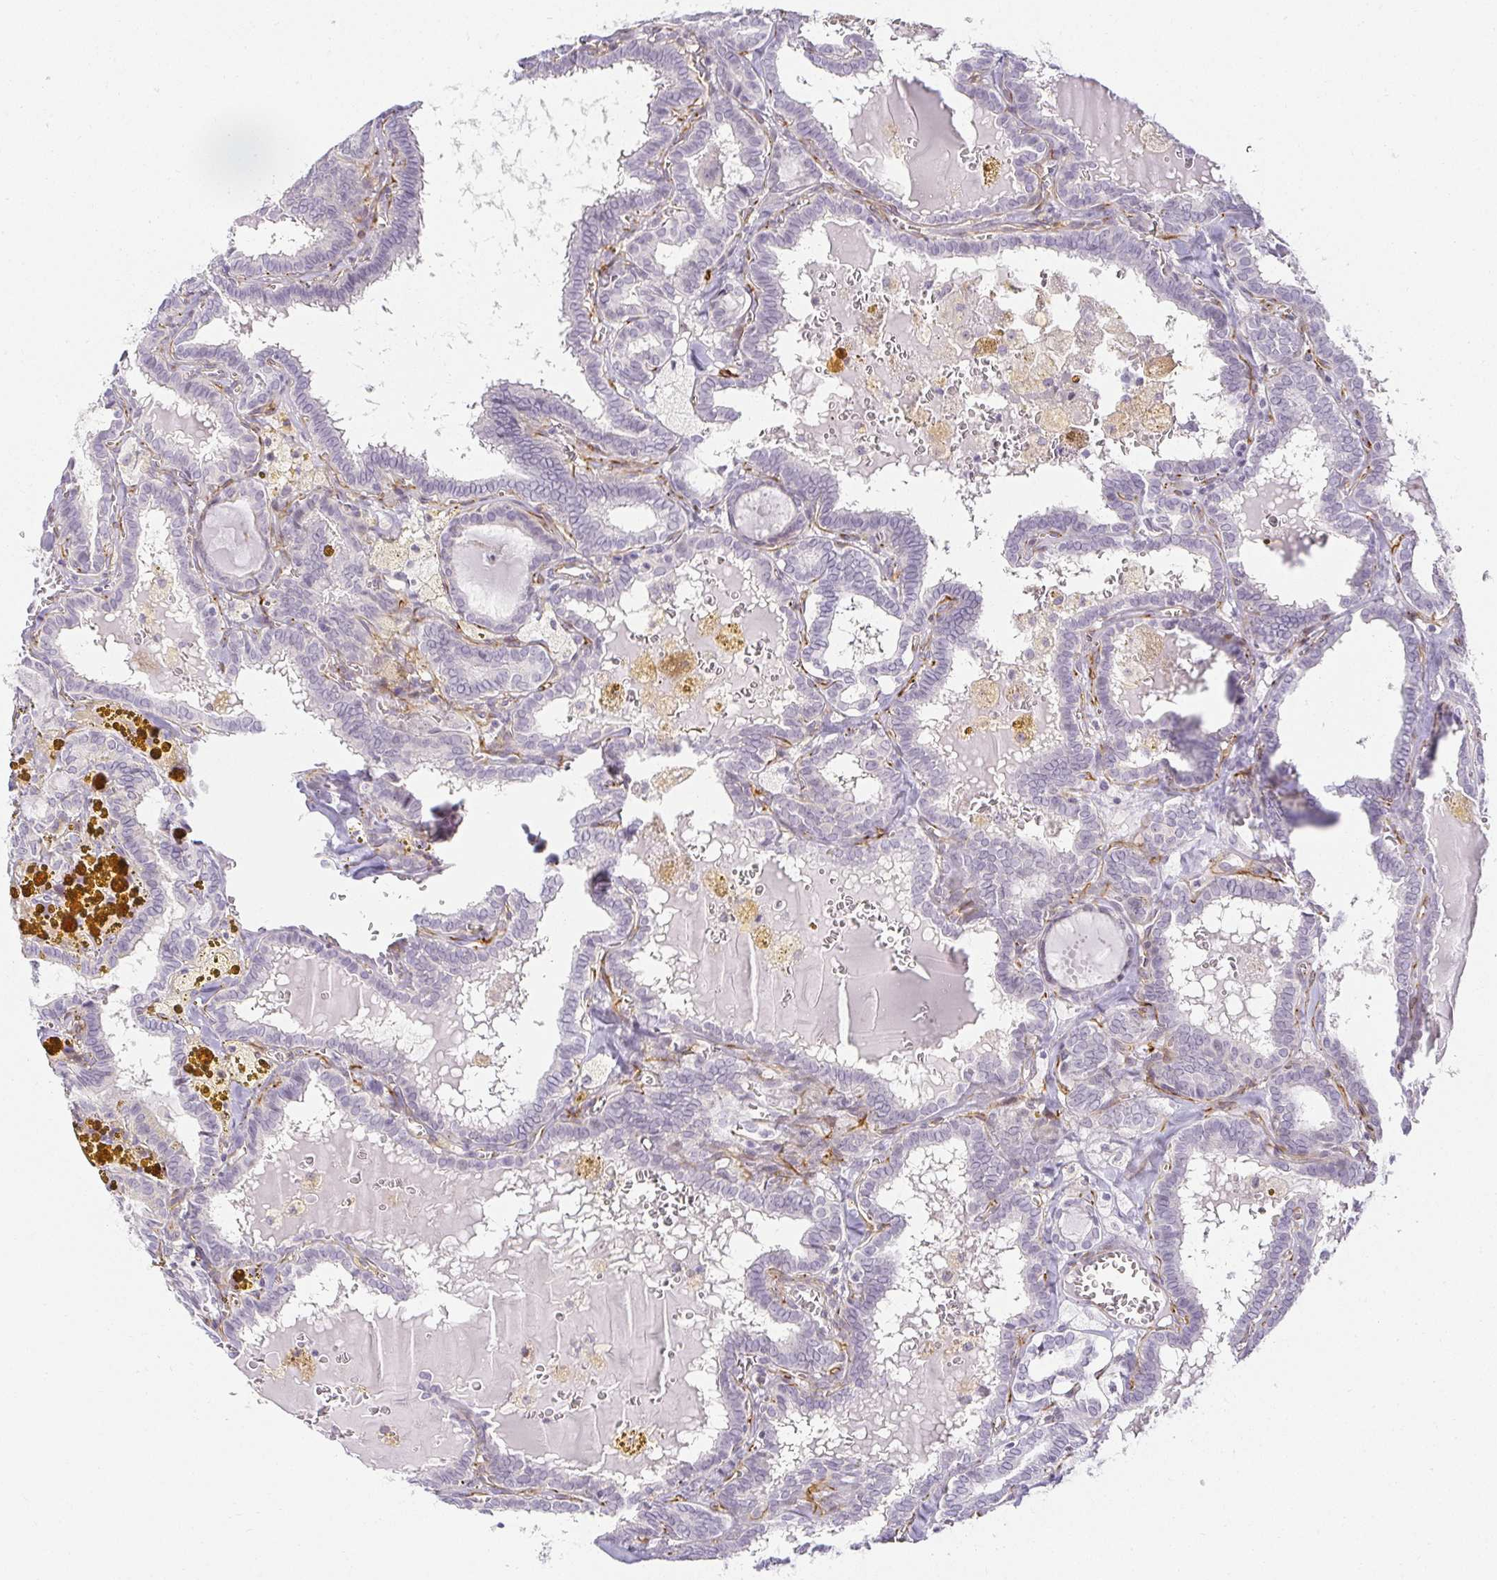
{"staining": {"intensity": "negative", "quantity": "none", "location": "none"}, "tissue": "thyroid cancer", "cell_type": "Tumor cells", "image_type": "cancer", "snomed": [{"axis": "morphology", "description": "Papillary adenocarcinoma, NOS"}, {"axis": "topography", "description": "Thyroid gland"}], "caption": "The image exhibits no staining of tumor cells in thyroid papillary adenocarcinoma. The staining was performed using DAB (3,3'-diaminobenzidine) to visualize the protein expression in brown, while the nuclei were stained in blue with hematoxylin (Magnification: 20x).", "gene": "ACAN", "patient": {"sex": "female", "age": 39}}